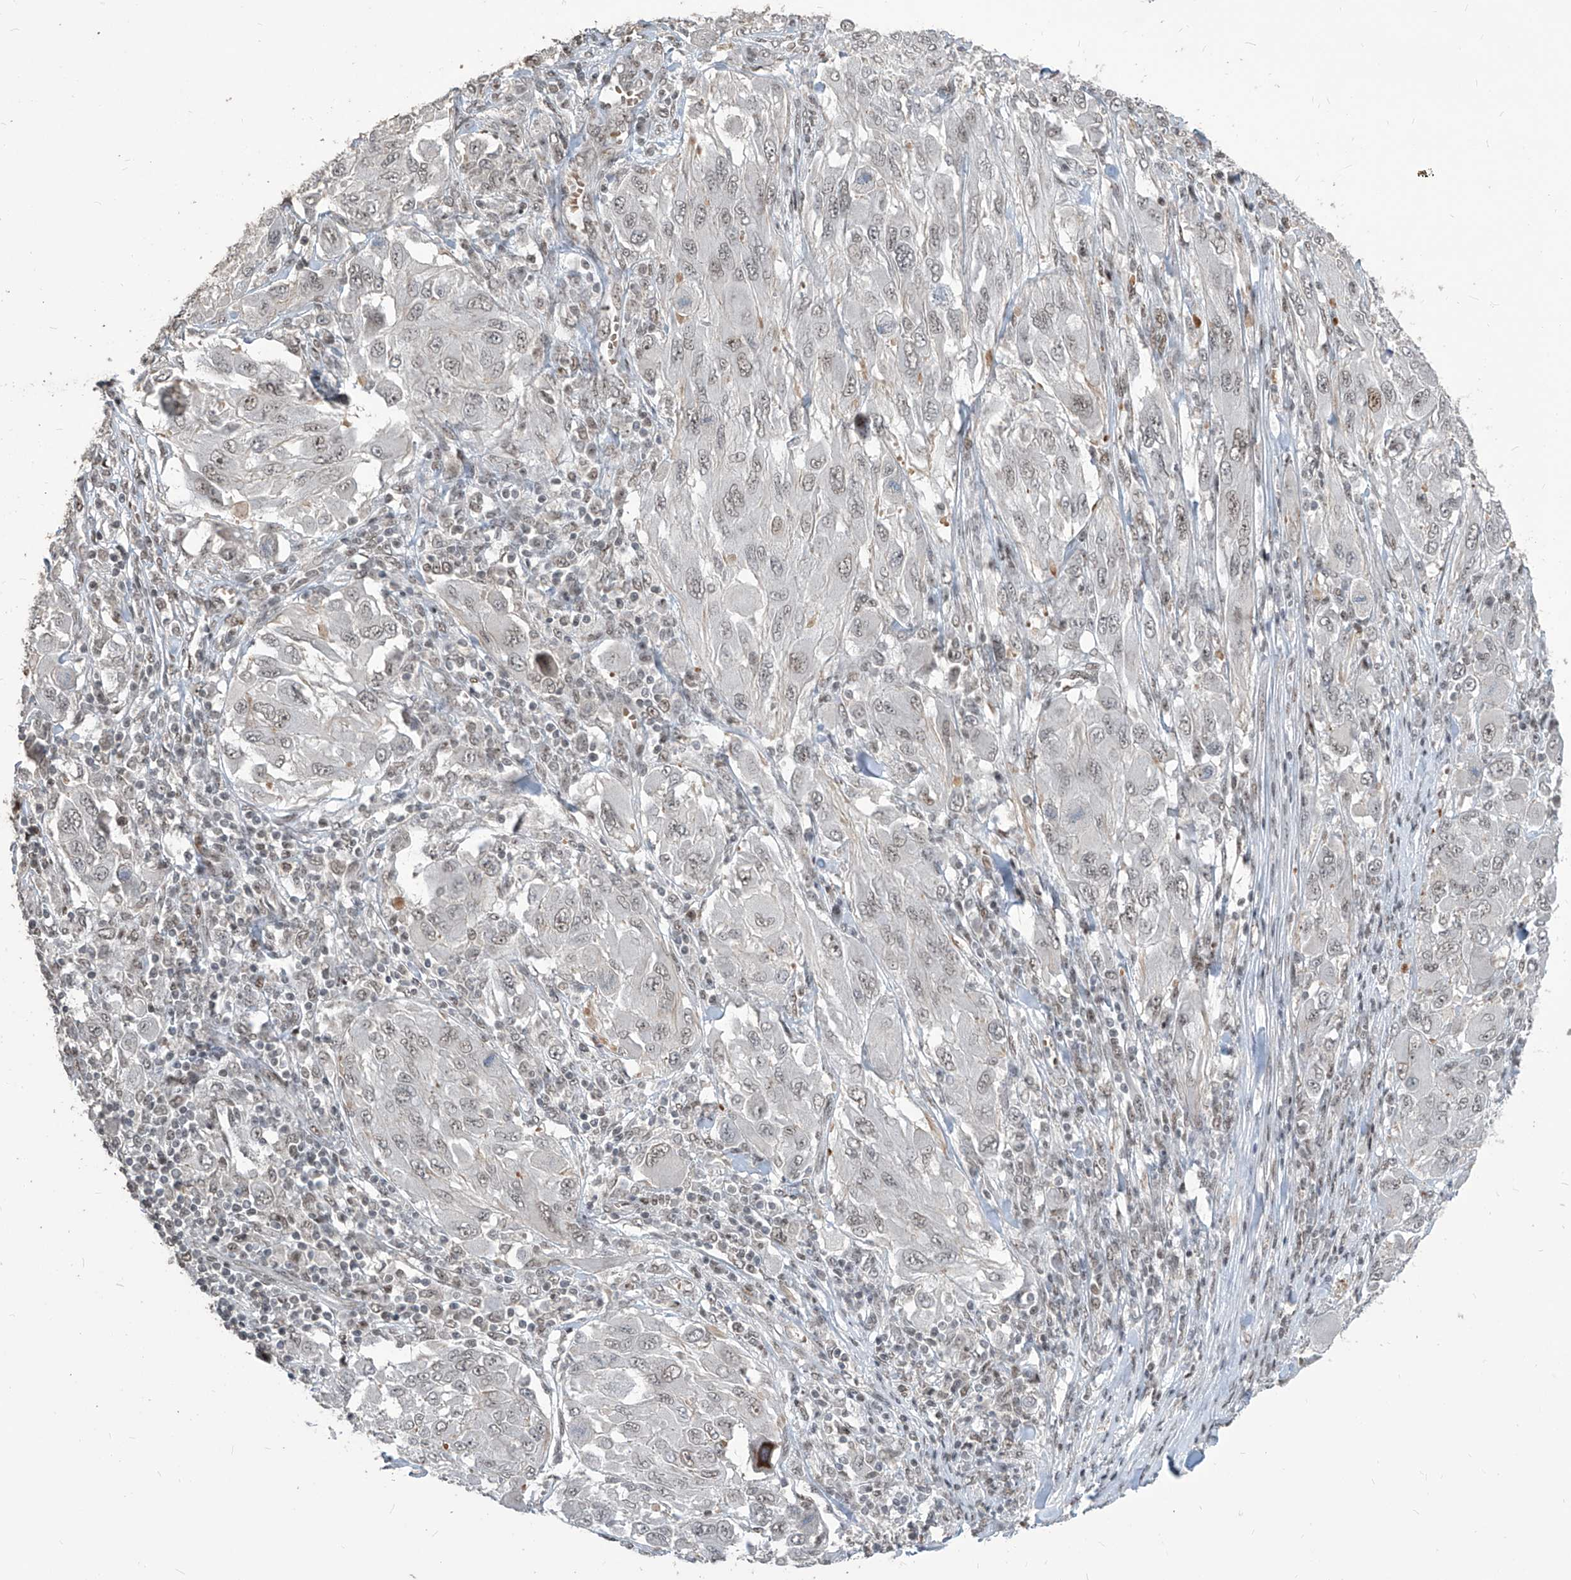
{"staining": {"intensity": "weak", "quantity": ">75%", "location": "nuclear"}, "tissue": "melanoma", "cell_type": "Tumor cells", "image_type": "cancer", "snomed": [{"axis": "morphology", "description": "Malignant melanoma, NOS"}, {"axis": "topography", "description": "Skin"}], "caption": "This is a histology image of IHC staining of malignant melanoma, which shows weak expression in the nuclear of tumor cells.", "gene": "IRF2", "patient": {"sex": "female", "age": 91}}